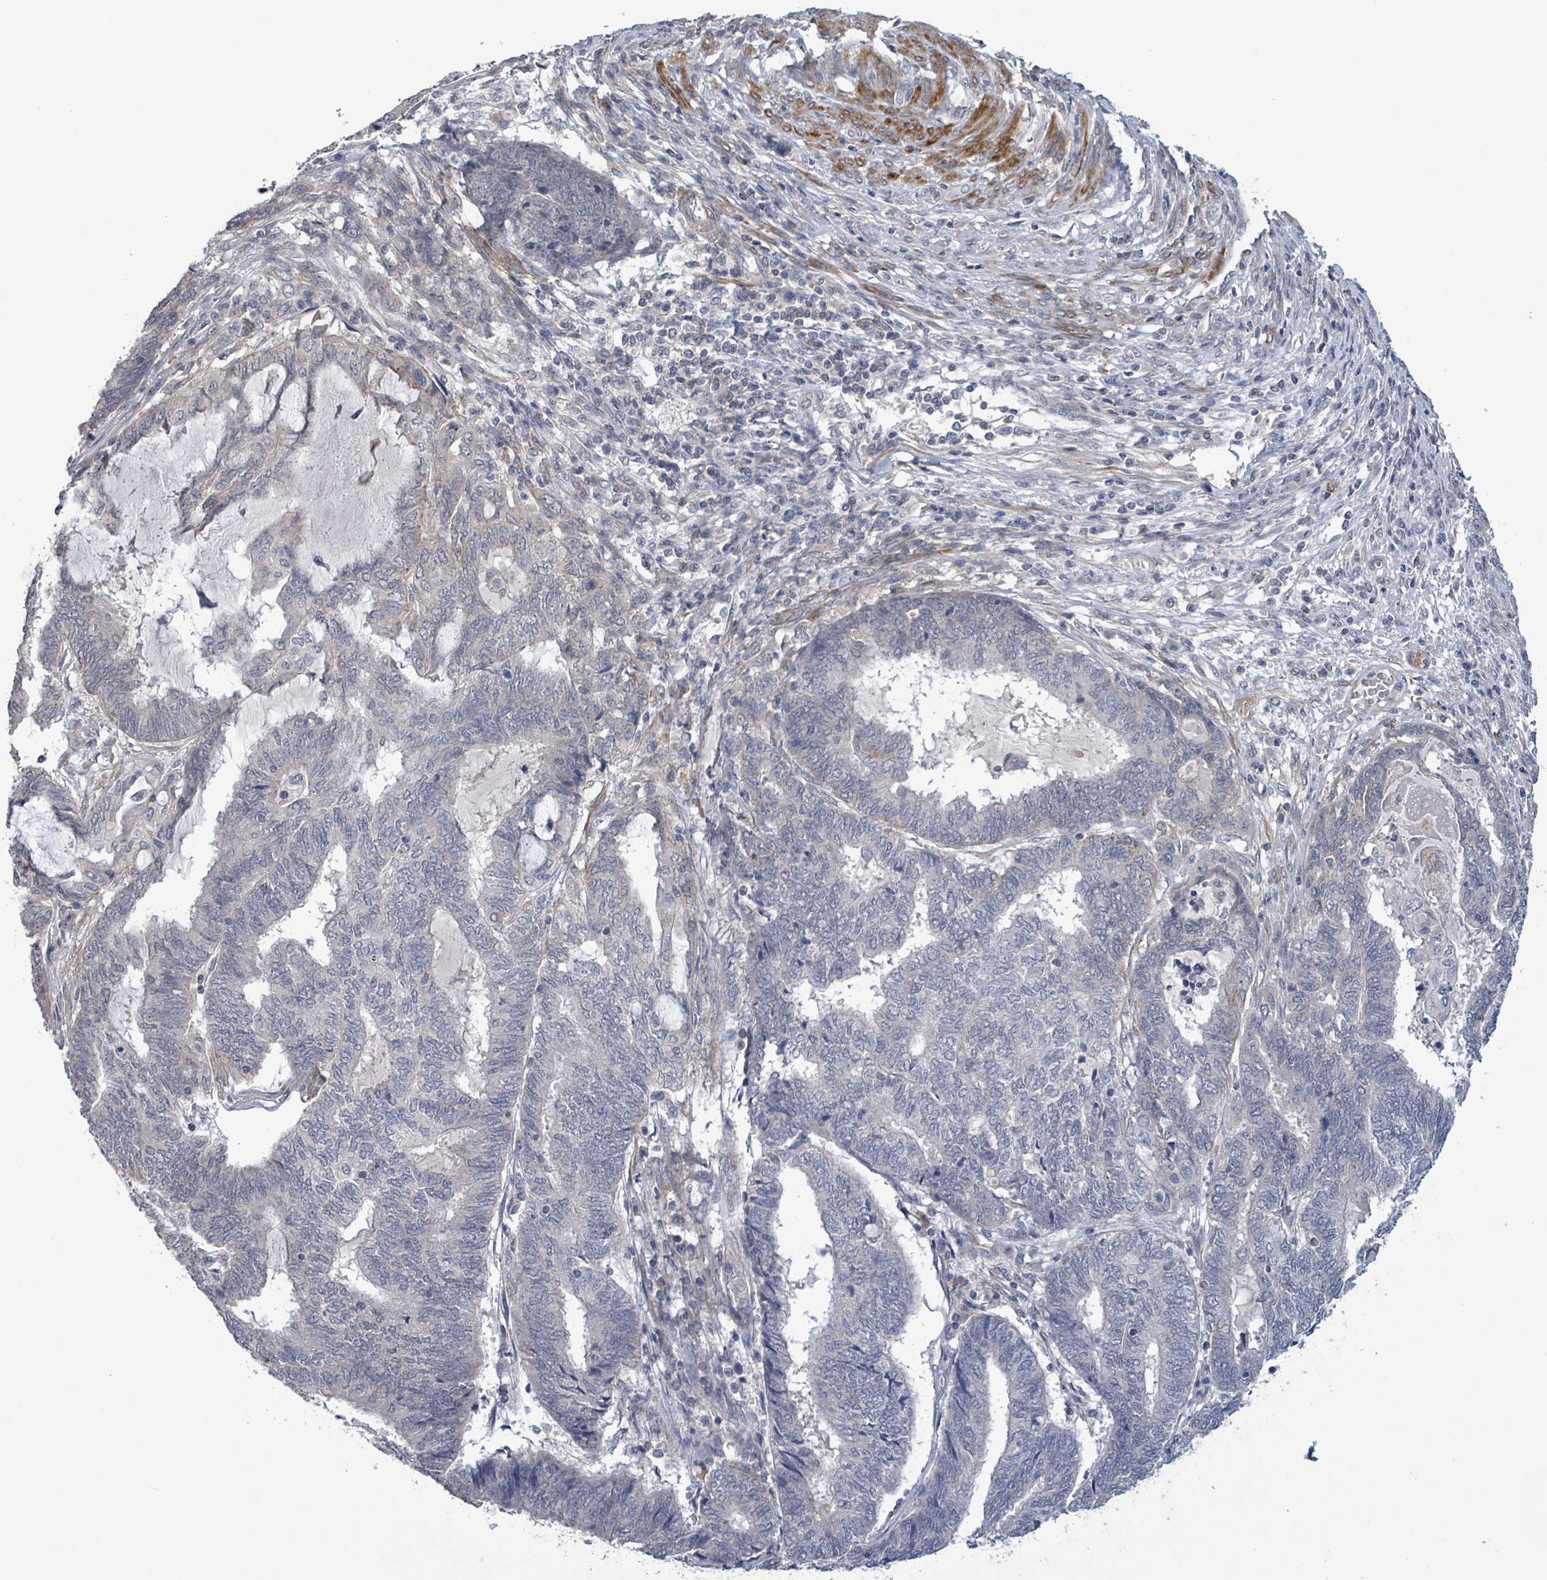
{"staining": {"intensity": "negative", "quantity": "none", "location": "none"}, "tissue": "endometrial cancer", "cell_type": "Tumor cells", "image_type": "cancer", "snomed": [{"axis": "morphology", "description": "Adenocarcinoma, NOS"}, {"axis": "topography", "description": "Uterus"}, {"axis": "topography", "description": "Endometrium"}], "caption": "A histopathology image of human endometrial adenocarcinoma is negative for staining in tumor cells. (DAB IHC, high magnification).", "gene": "AMMECR1", "patient": {"sex": "female", "age": 70}}